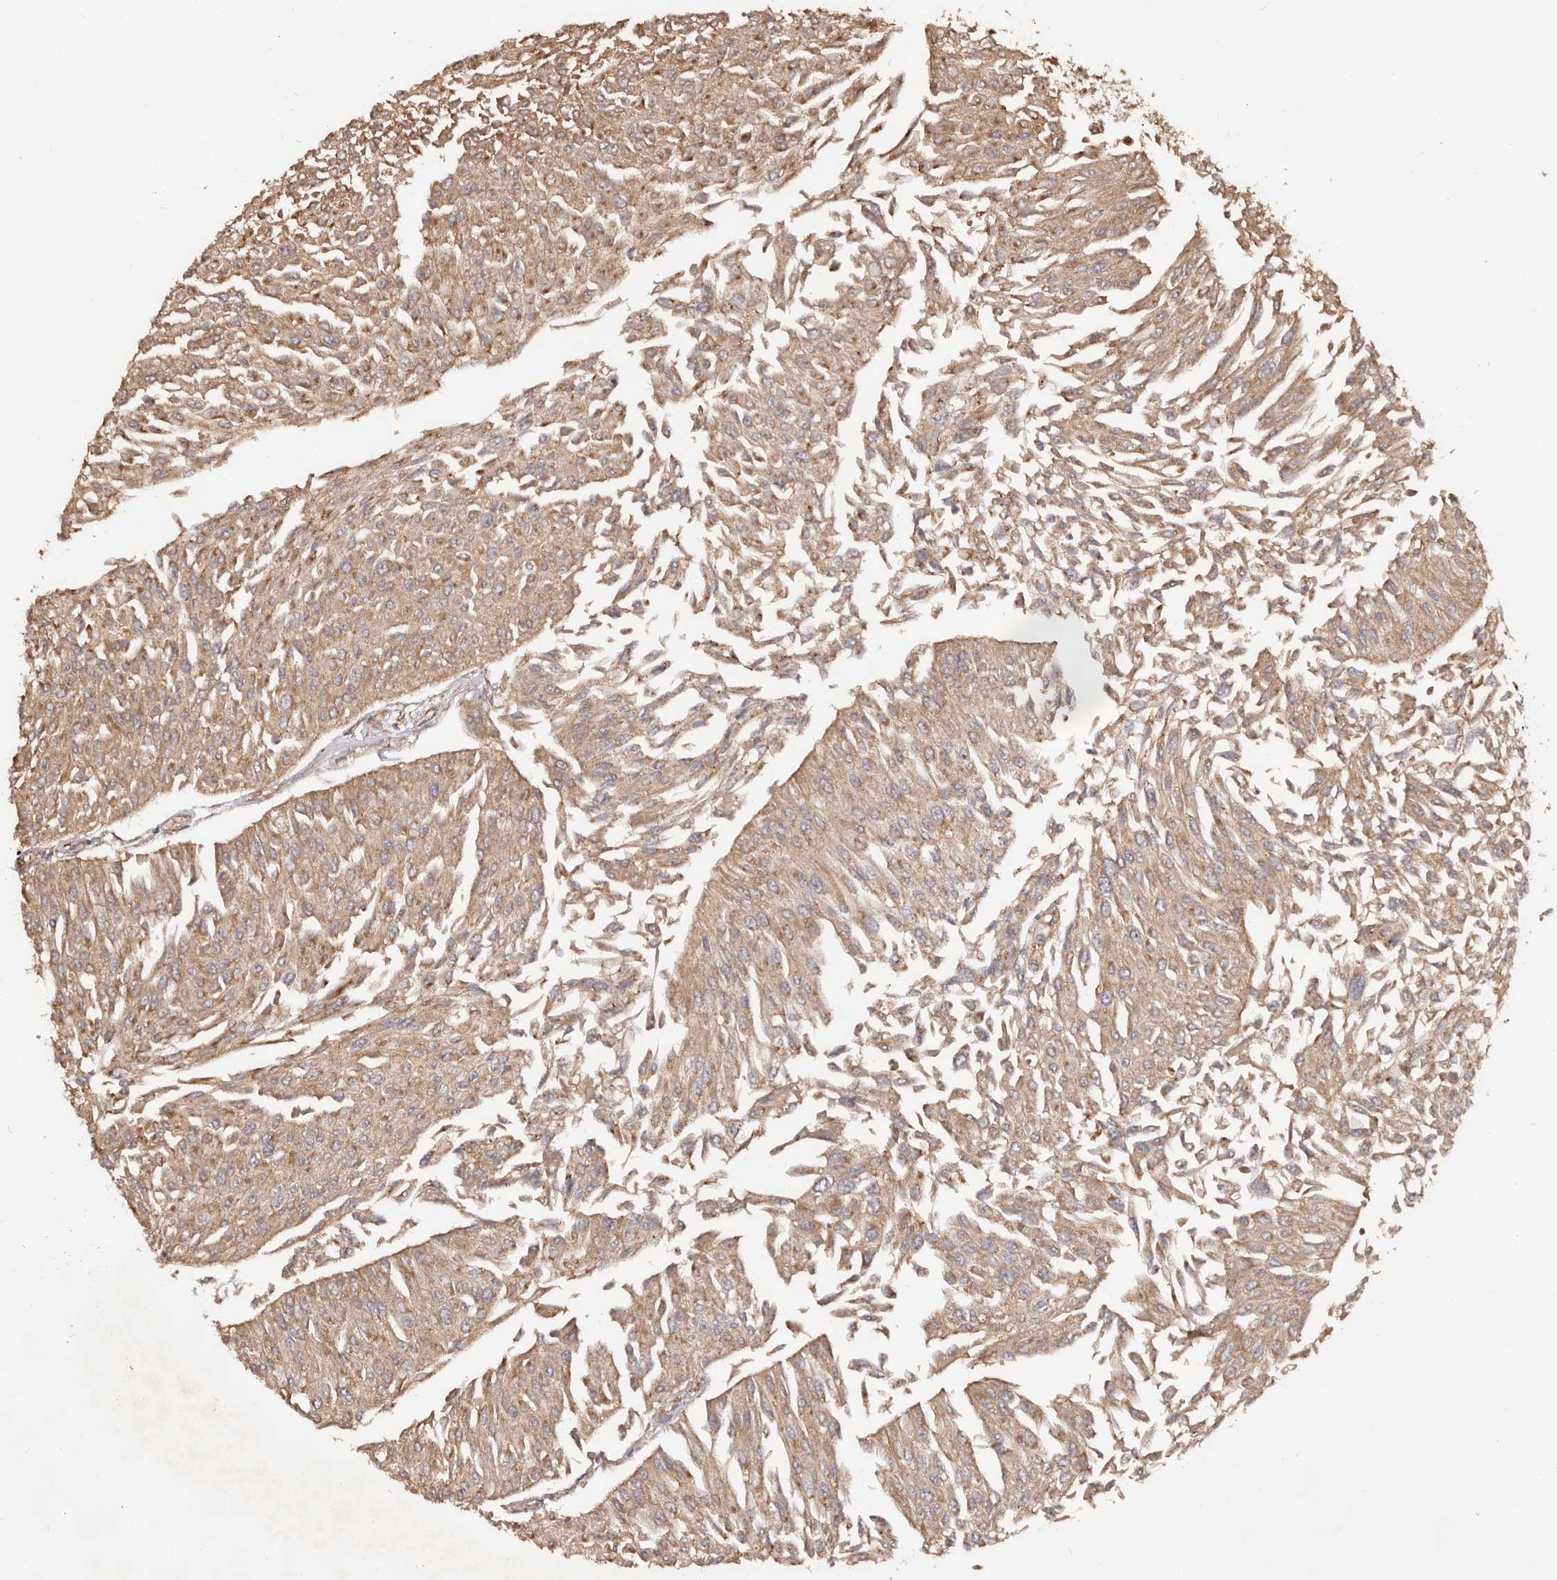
{"staining": {"intensity": "moderate", "quantity": ">75%", "location": "cytoplasmic/membranous"}, "tissue": "urothelial cancer", "cell_type": "Tumor cells", "image_type": "cancer", "snomed": [{"axis": "morphology", "description": "Urothelial carcinoma, Low grade"}, {"axis": "topography", "description": "Urinary bladder"}], "caption": "Urothelial carcinoma (low-grade) stained with IHC exhibits moderate cytoplasmic/membranous positivity in about >75% of tumor cells.", "gene": "GTPBP1", "patient": {"sex": "male", "age": 67}}